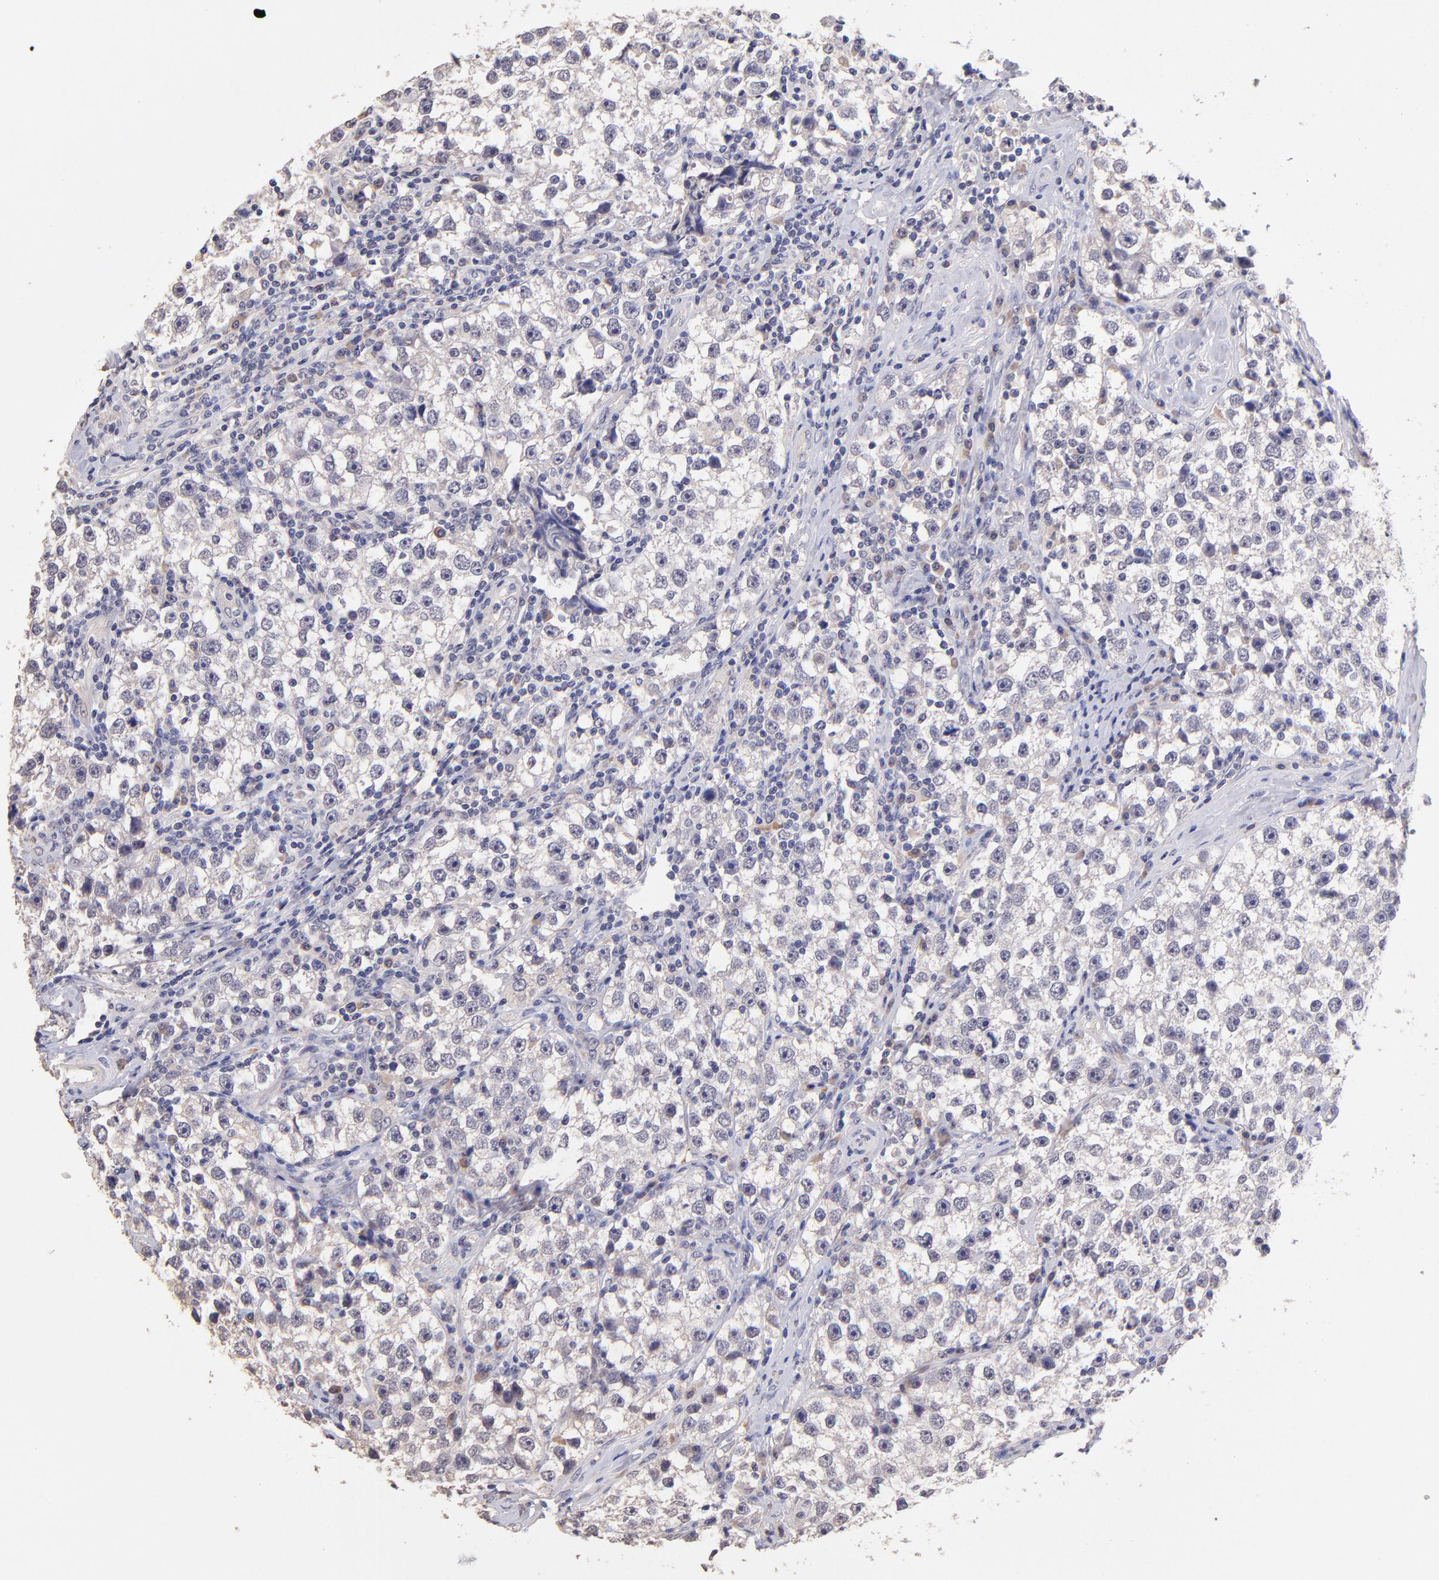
{"staining": {"intensity": "negative", "quantity": "none", "location": "none"}, "tissue": "testis cancer", "cell_type": "Tumor cells", "image_type": "cancer", "snomed": [{"axis": "morphology", "description": "Seminoma, NOS"}, {"axis": "topography", "description": "Testis"}], "caption": "The image demonstrates no significant positivity in tumor cells of seminoma (testis).", "gene": "RNASEL", "patient": {"sex": "male", "age": 32}}